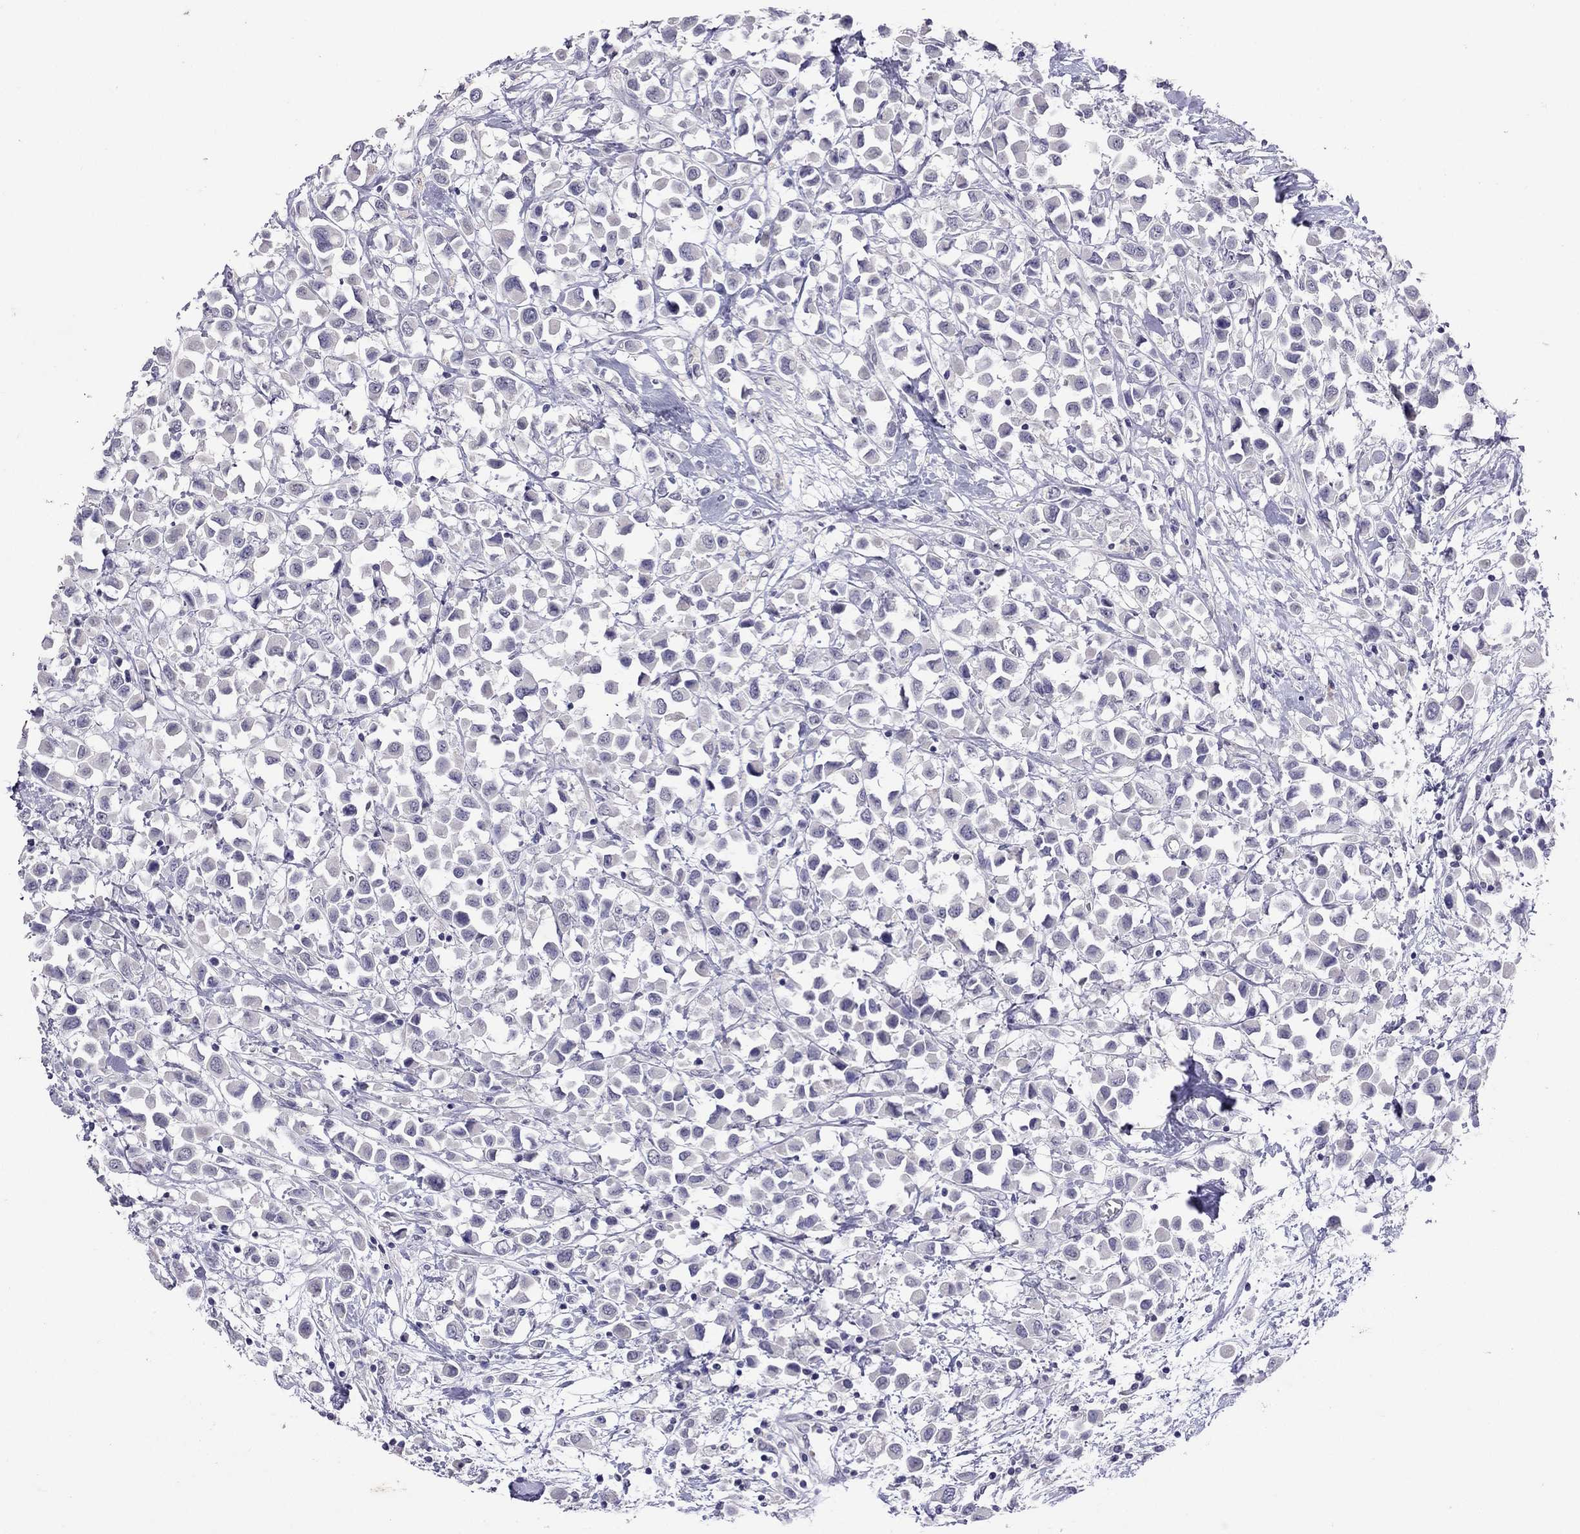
{"staining": {"intensity": "negative", "quantity": "none", "location": "none"}, "tissue": "breast cancer", "cell_type": "Tumor cells", "image_type": "cancer", "snomed": [{"axis": "morphology", "description": "Duct carcinoma"}, {"axis": "topography", "description": "Breast"}], "caption": "Breast invasive ductal carcinoma was stained to show a protein in brown. There is no significant staining in tumor cells.", "gene": "SLAMF1", "patient": {"sex": "female", "age": 61}}